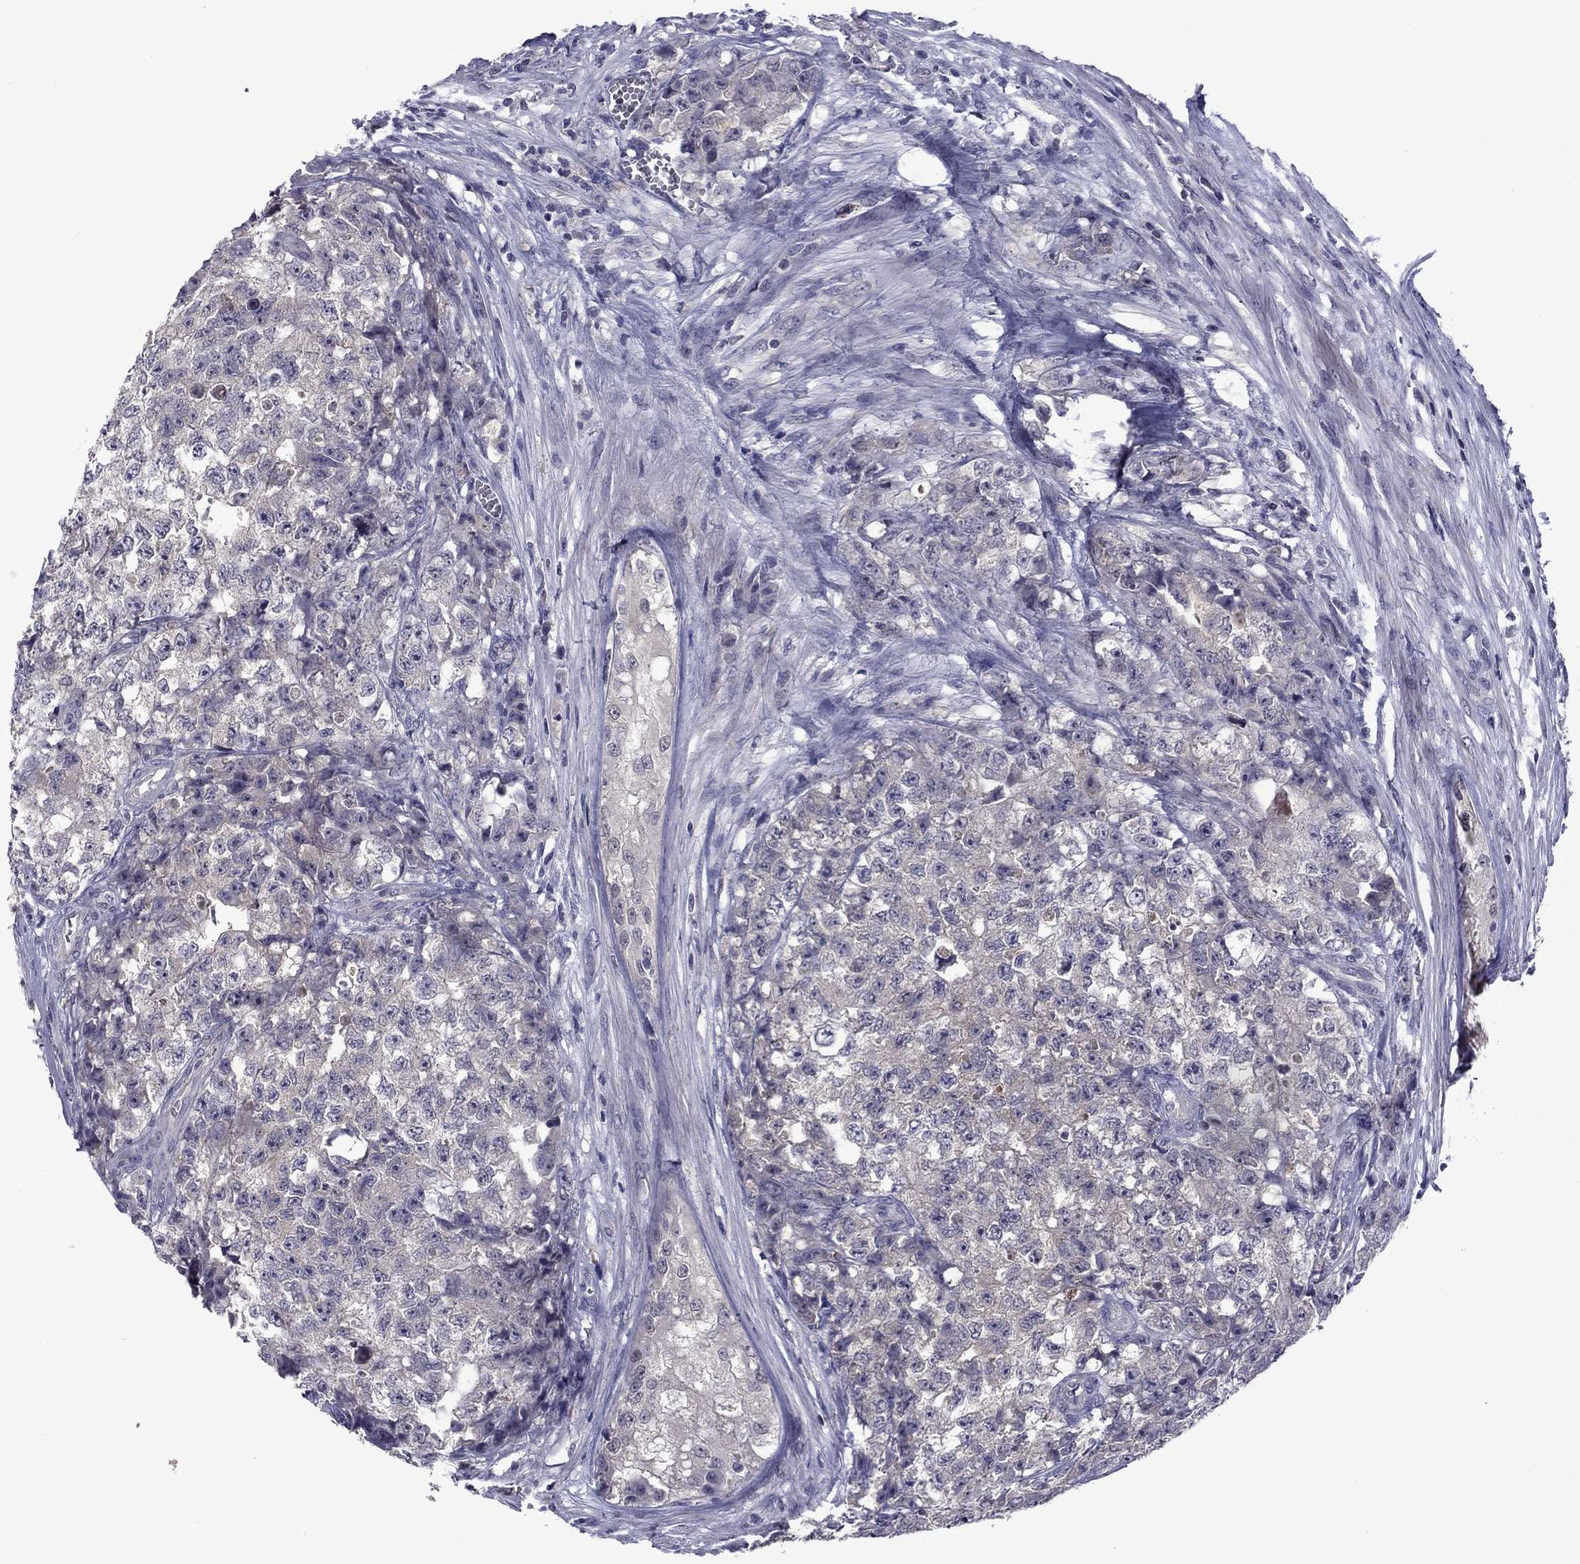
{"staining": {"intensity": "negative", "quantity": "none", "location": "none"}, "tissue": "testis cancer", "cell_type": "Tumor cells", "image_type": "cancer", "snomed": [{"axis": "morphology", "description": "Seminoma, NOS"}, {"axis": "morphology", "description": "Carcinoma, Embryonal, NOS"}, {"axis": "topography", "description": "Testis"}], "caption": "Immunohistochemical staining of human embryonal carcinoma (testis) exhibits no significant staining in tumor cells.", "gene": "SNTA1", "patient": {"sex": "male", "age": 22}}